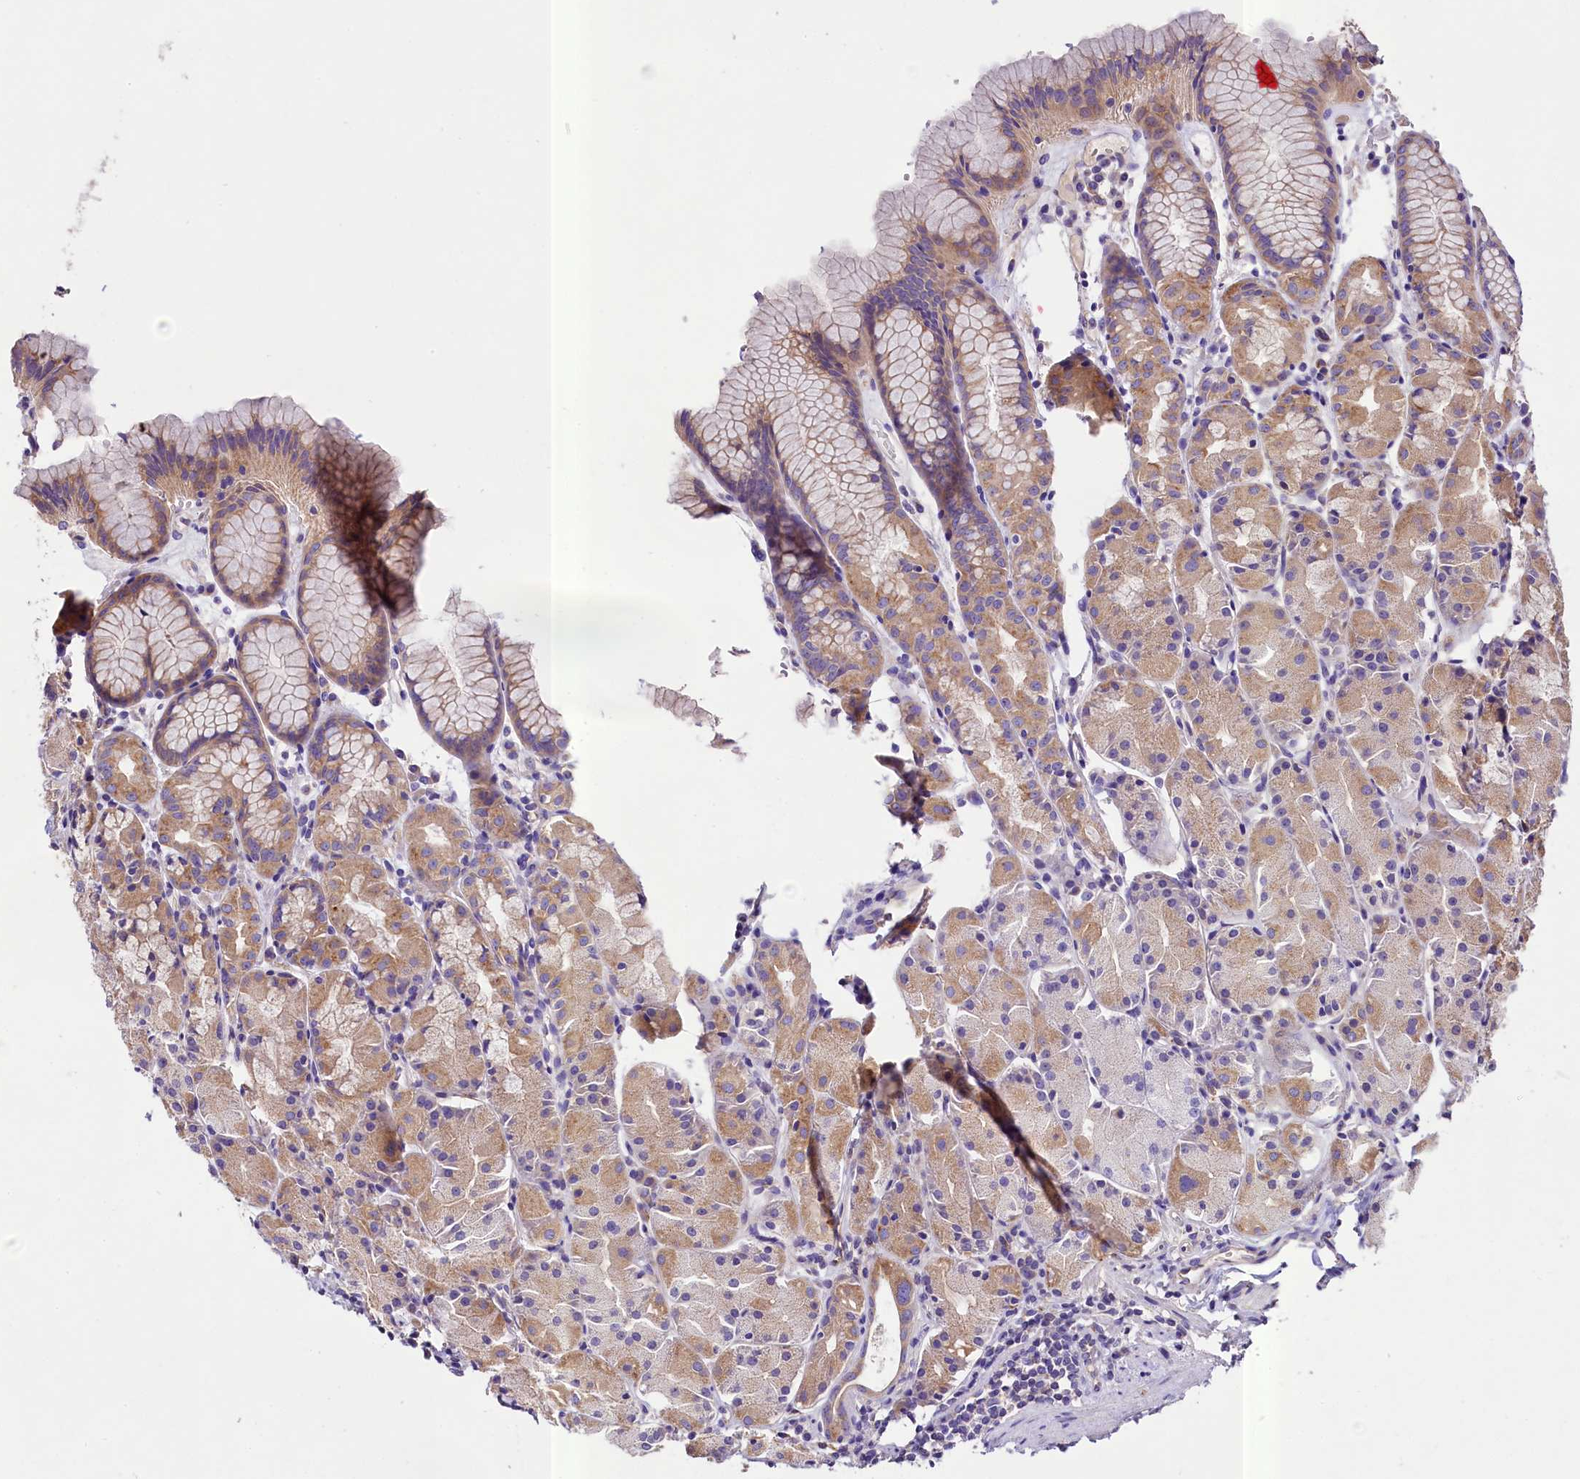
{"staining": {"intensity": "weak", "quantity": "25%-75%", "location": "cytoplasmic/membranous"}, "tissue": "stomach", "cell_type": "Glandular cells", "image_type": "normal", "snomed": [{"axis": "morphology", "description": "Normal tissue, NOS"}, {"axis": "topography", "description": "Stomach, upper"}], "caption": "Brown immunohistochemical staining in normal stomach exhibits weak cytoplasmic/membranous positivity in about 25%-75% of glandular cells.", "gene": "PEMT", "patient": {"sex": "male", "age": 47}}